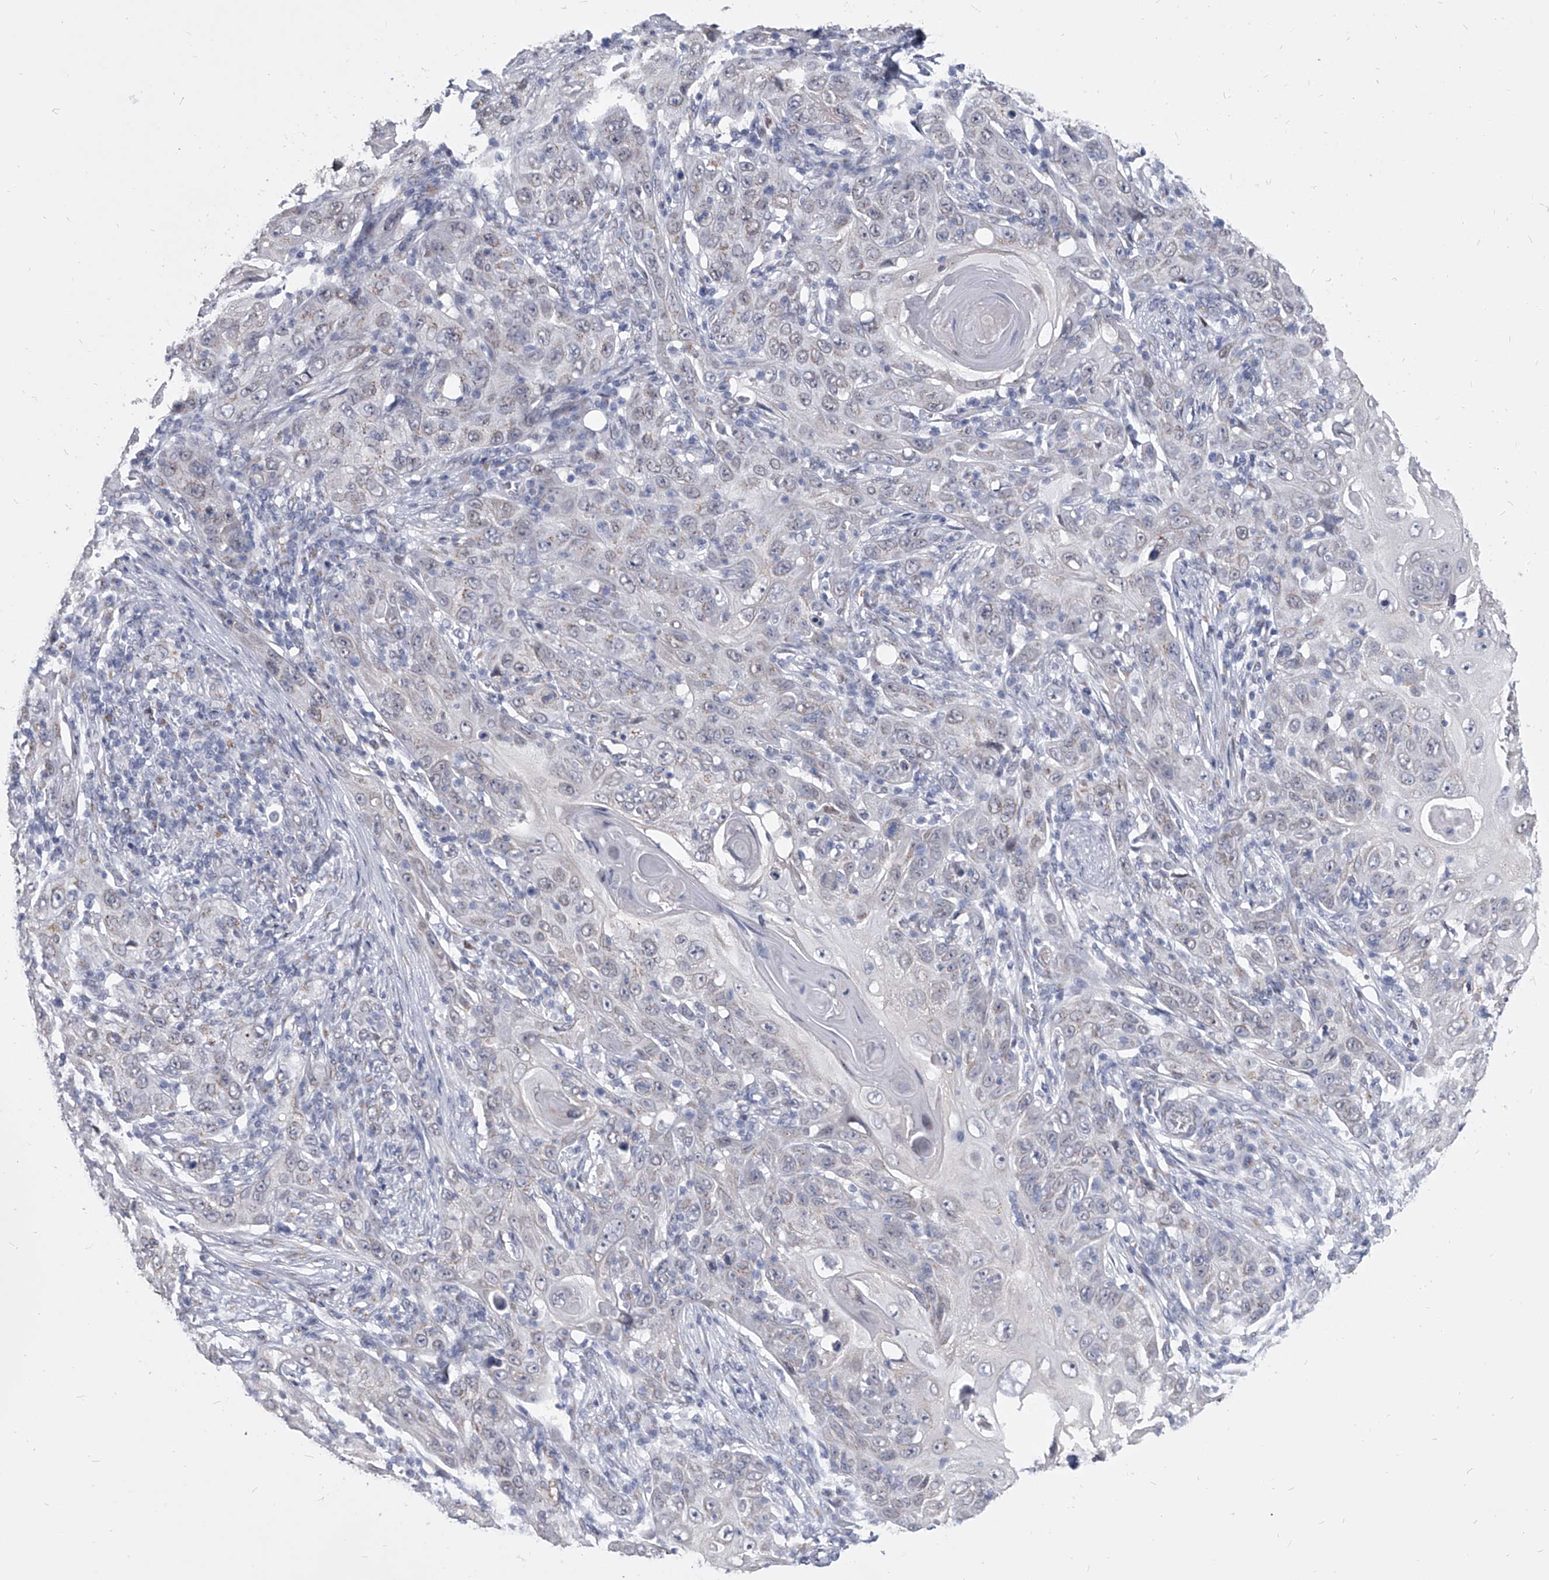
{"staining": {"intensity": "negative", "quantity": "none", "location": "none"}, "tissue": "skin cancer", "cell_type": "Tumor cells", "image_type": "cancer", "snomed": [{"axis": "morphology", "description": "Squamous cell carcinoma, NOS"}, {"axis": "topography", "description": "Skin"}], "caption": "This micrograph is of skin squamous cell carcinoma stained with immunohistochemistry (IHC) to label a protein in brown with the nuclei are counter-stained blue. There is no staining in tumor cells. The staining was performed using DAB (3,3'-diaminobenzidine) to visualize the protein expression in brown, while the nuclei were stained in blue with hematoxylin (Magnification: 20x).", "gene": "EVA1C", "patient": {"sex": "female", "age": 88}}